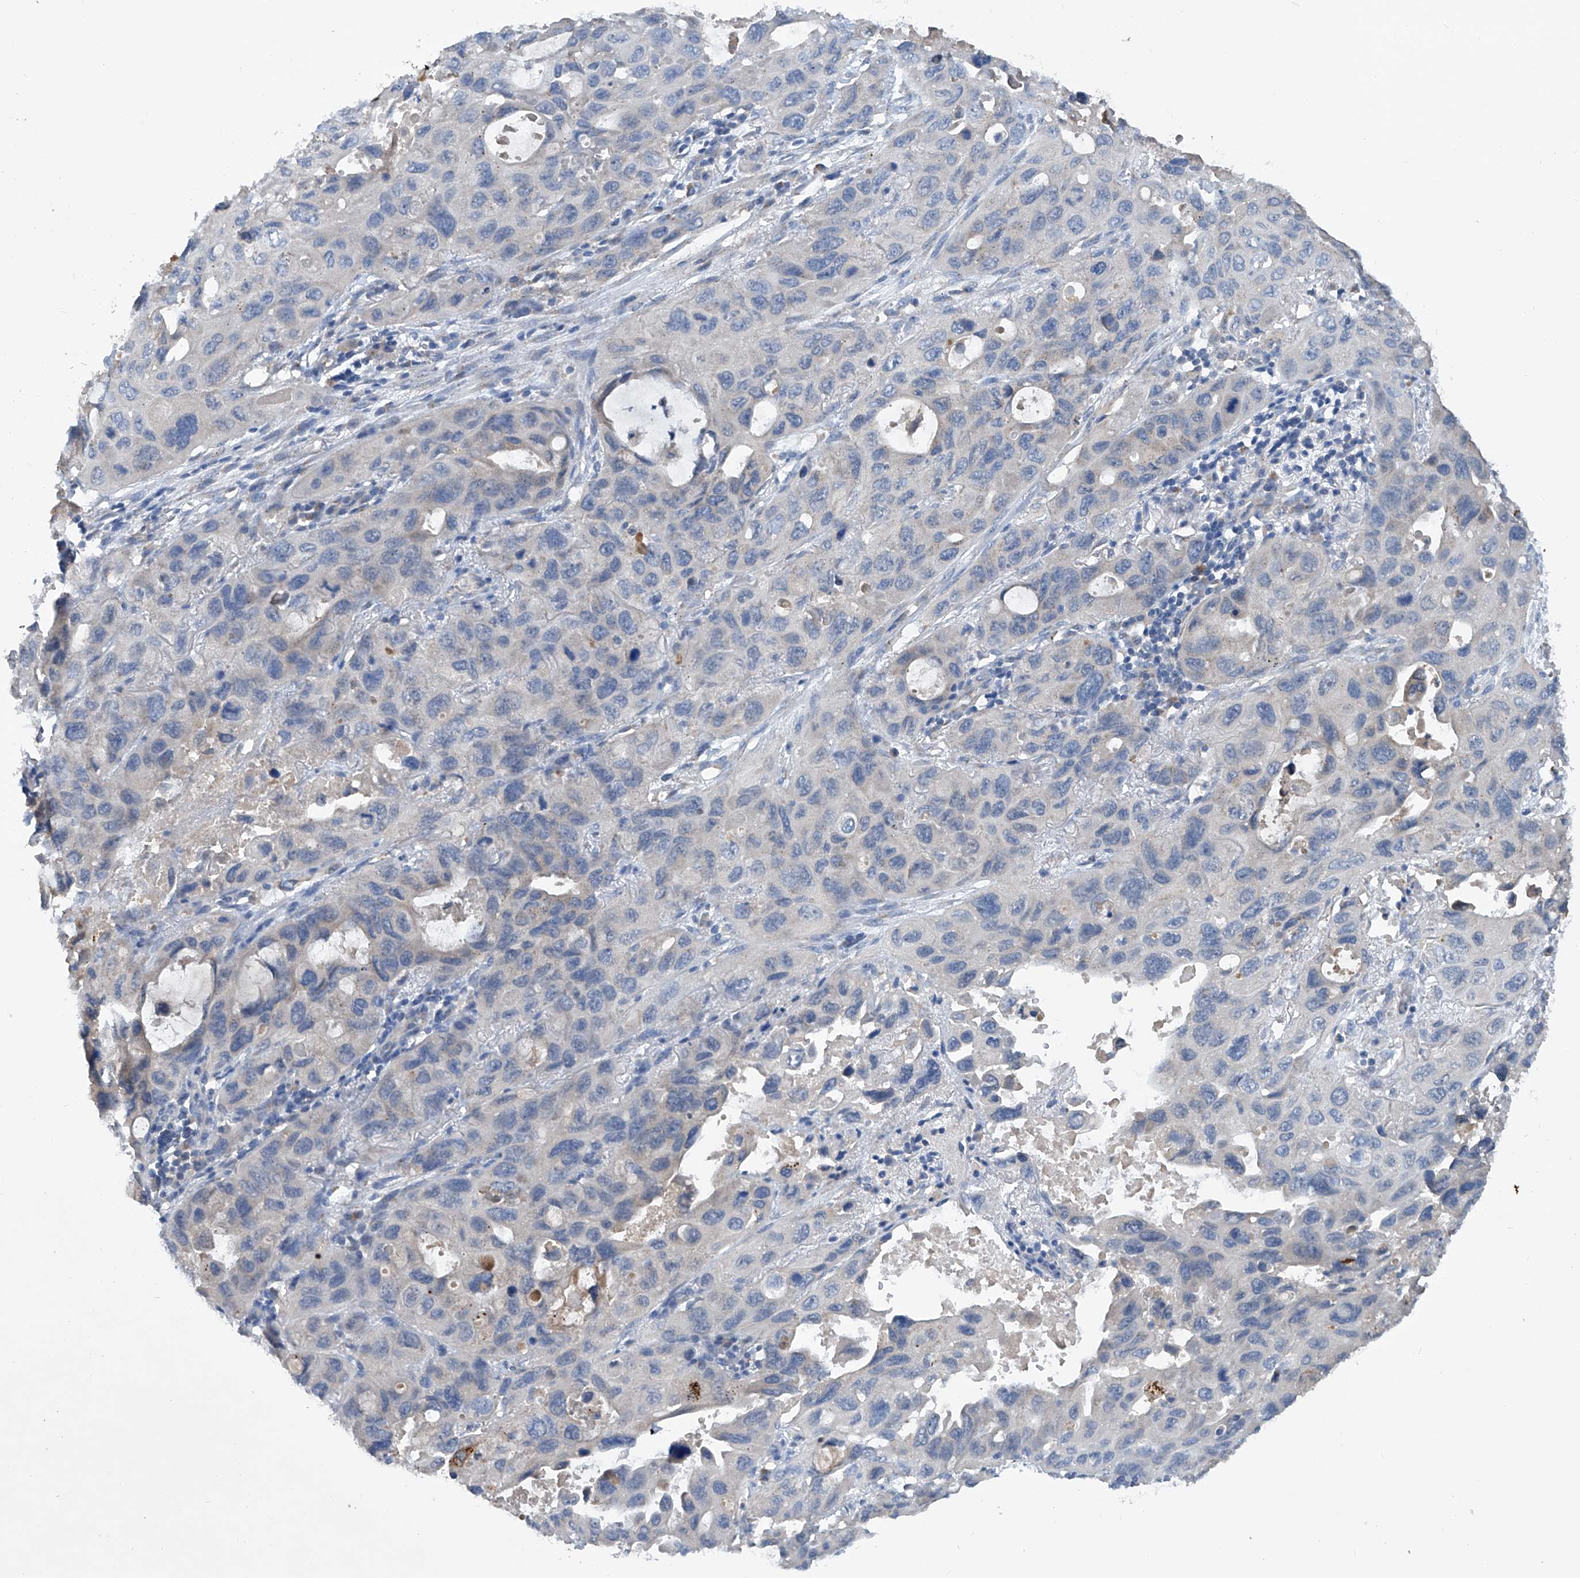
{"staining": {"intensity": "negative", "quantity": "none", "location": "none"}, "tissue": "lung cancer", "cell_type": "Tumor cells", "image_type": "cancer", "snomed": [{"axis": "morphology", "description": "Squamous cell carcinoma, NOS"}, {"axis": "topography", "description": "Lung"}], "caption": "Immunohistochemistry (IHC) micrograph of human lung cancer (squamous cell carcinoma) stained for a protein (brown), which shows no staining in tumor cells. The staining was performed using DAB (3,3'-diaminobenzidine) to visualize the protein expression in brown, while the nuclei were stained in blue with hematoxylin (Magnification: 20x).", "gene": "PCSK5", "patient": {"sex": "female", "age": 73}}